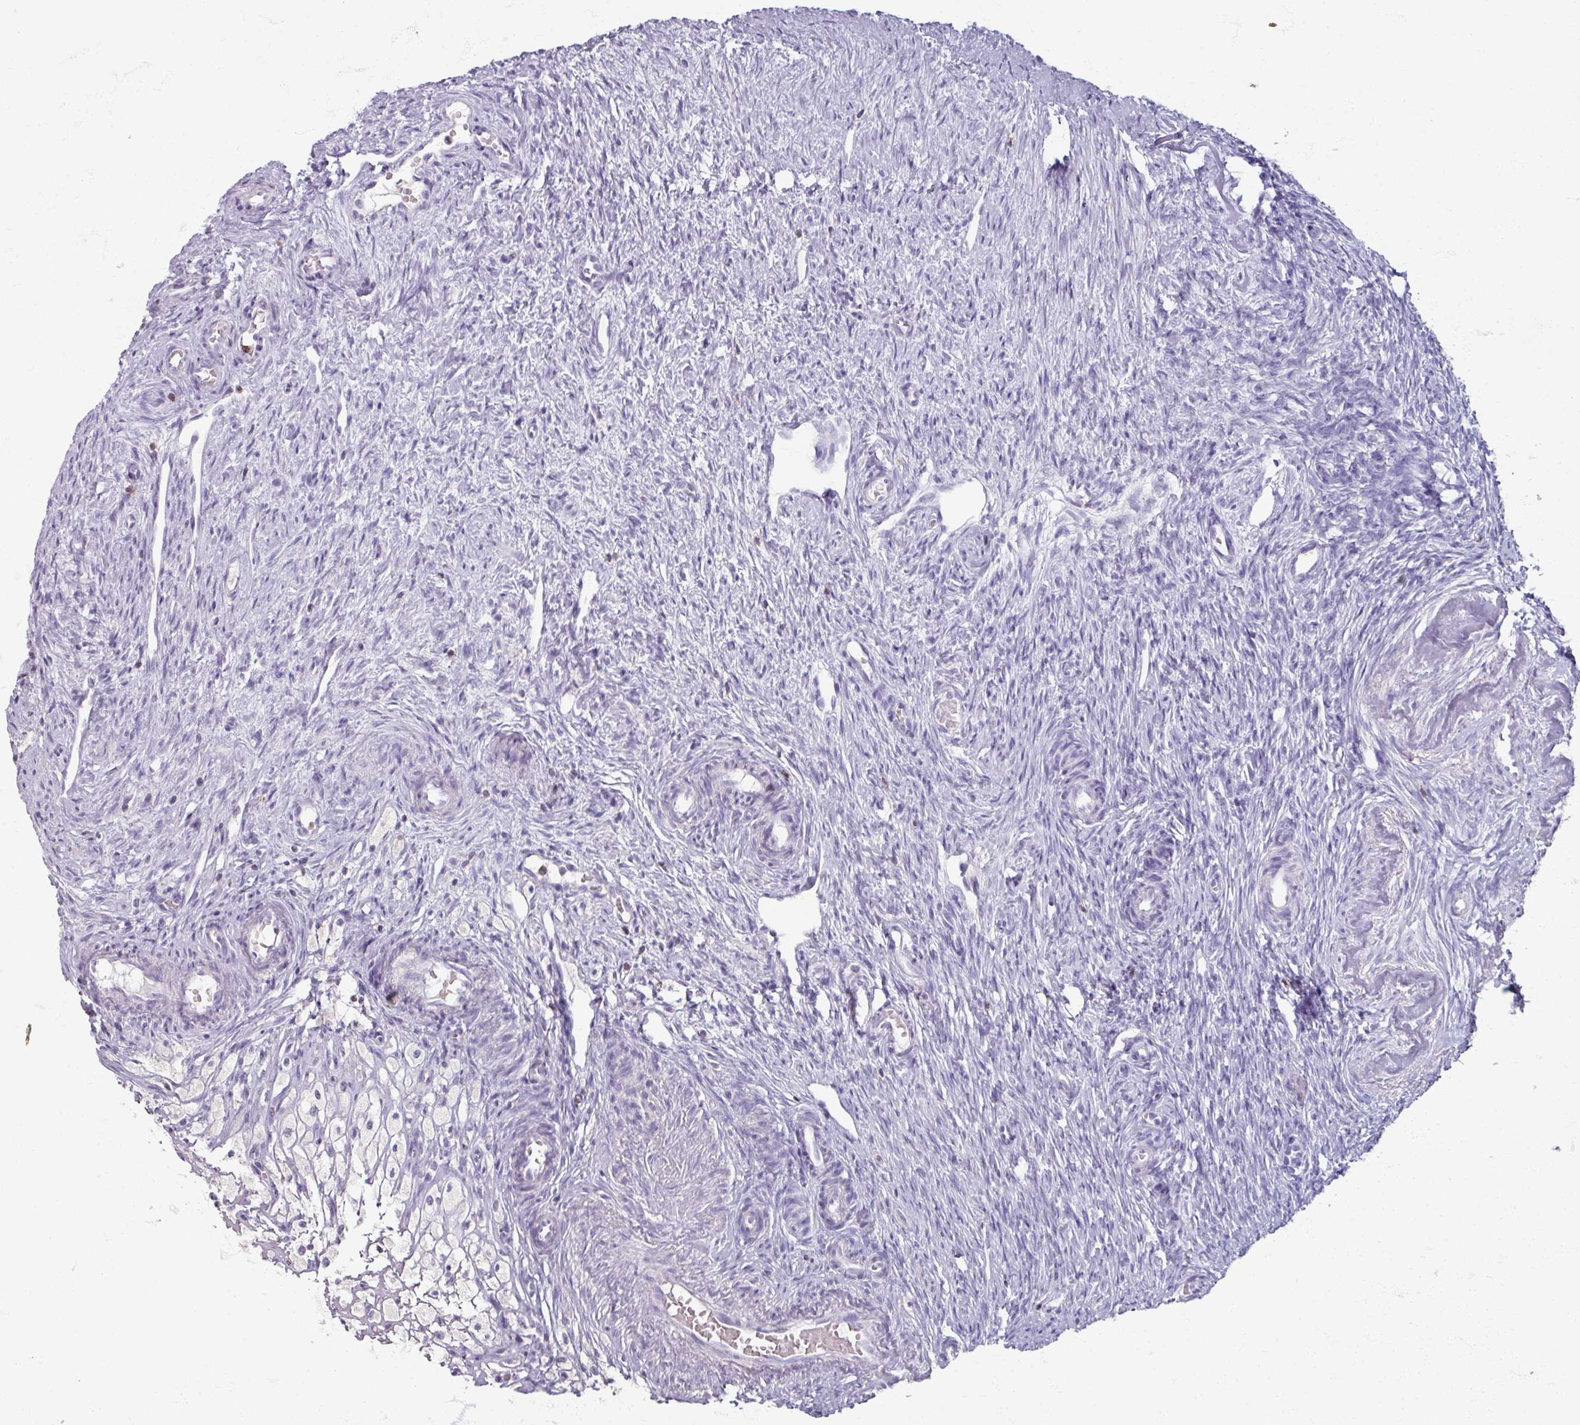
{"staining": {"intensity": "negative", "quantity": "none", "location": "none"}, "tissue": "ovary", "cell_type": "Ovarian stroma cells", "image_type": "normal", "snomed": [{"axis": "morphology", "description": "Normal tissue, NOS"}, {"axis": "topography", "description": "Ovary"}], "caption": "Benign ovary was stained to show a protein in brown. There is no significant staining in ovarian stroma cells.", "gene": "PTPRC", "patient": {"sex": "female", "age": 51}}